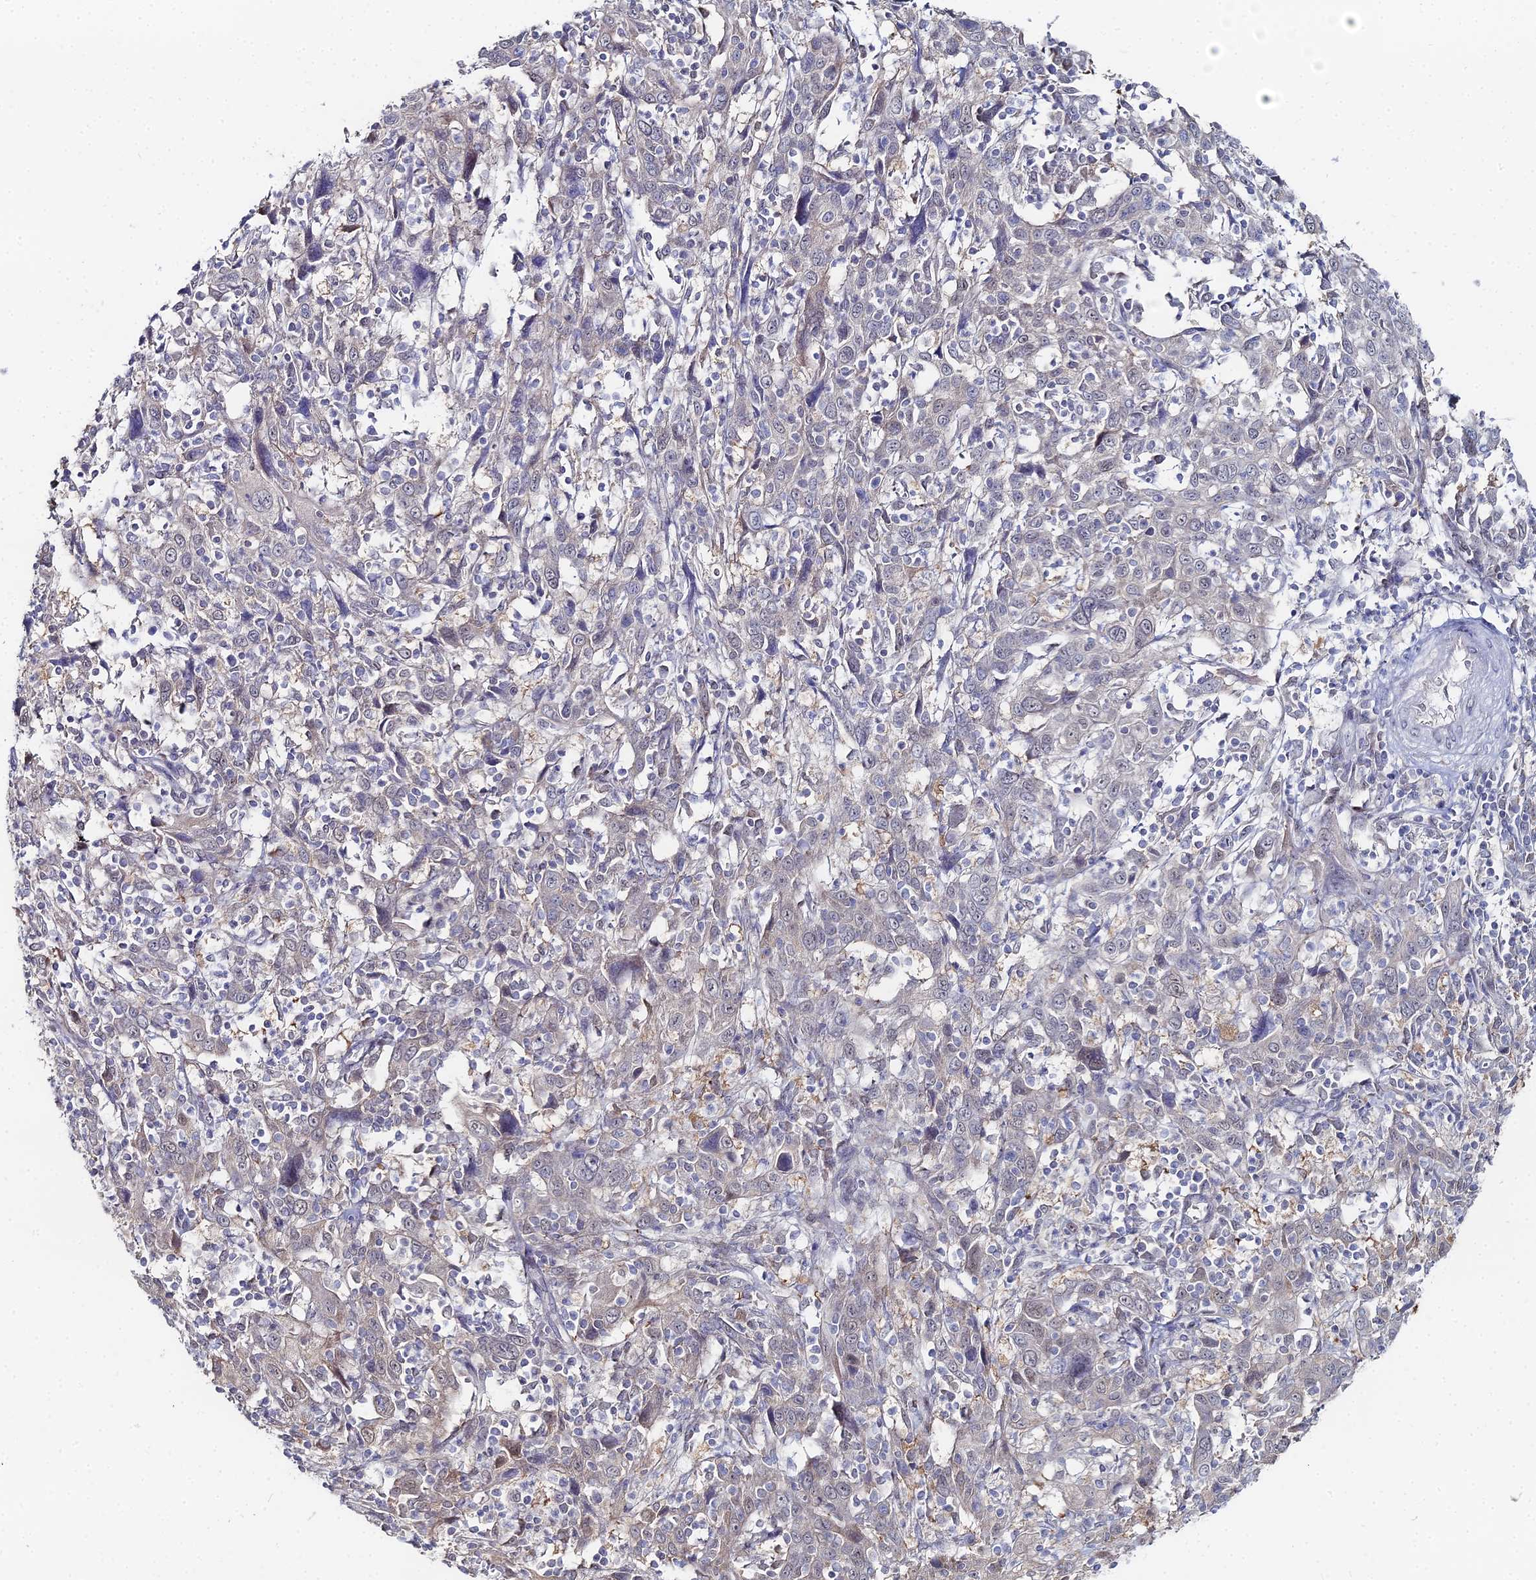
{"staining": {"intensity": "negative", "quantity": "none", "location": "none"}, "tissue": "cervical cancer", "cell_type": "Tumor cells", "image_type": "cancer", "snomed": [{"axis": "morphology", "description": "Squamous cell carcinoma, NOS"}, {"axis": "topography", "description": "Cervix"}], "caption": "The photomicrograph demonstrates no staining of tumor cells in cervical cancer.", "gene": "THAP4", "patient": {"sex": "female", "age": 46}}